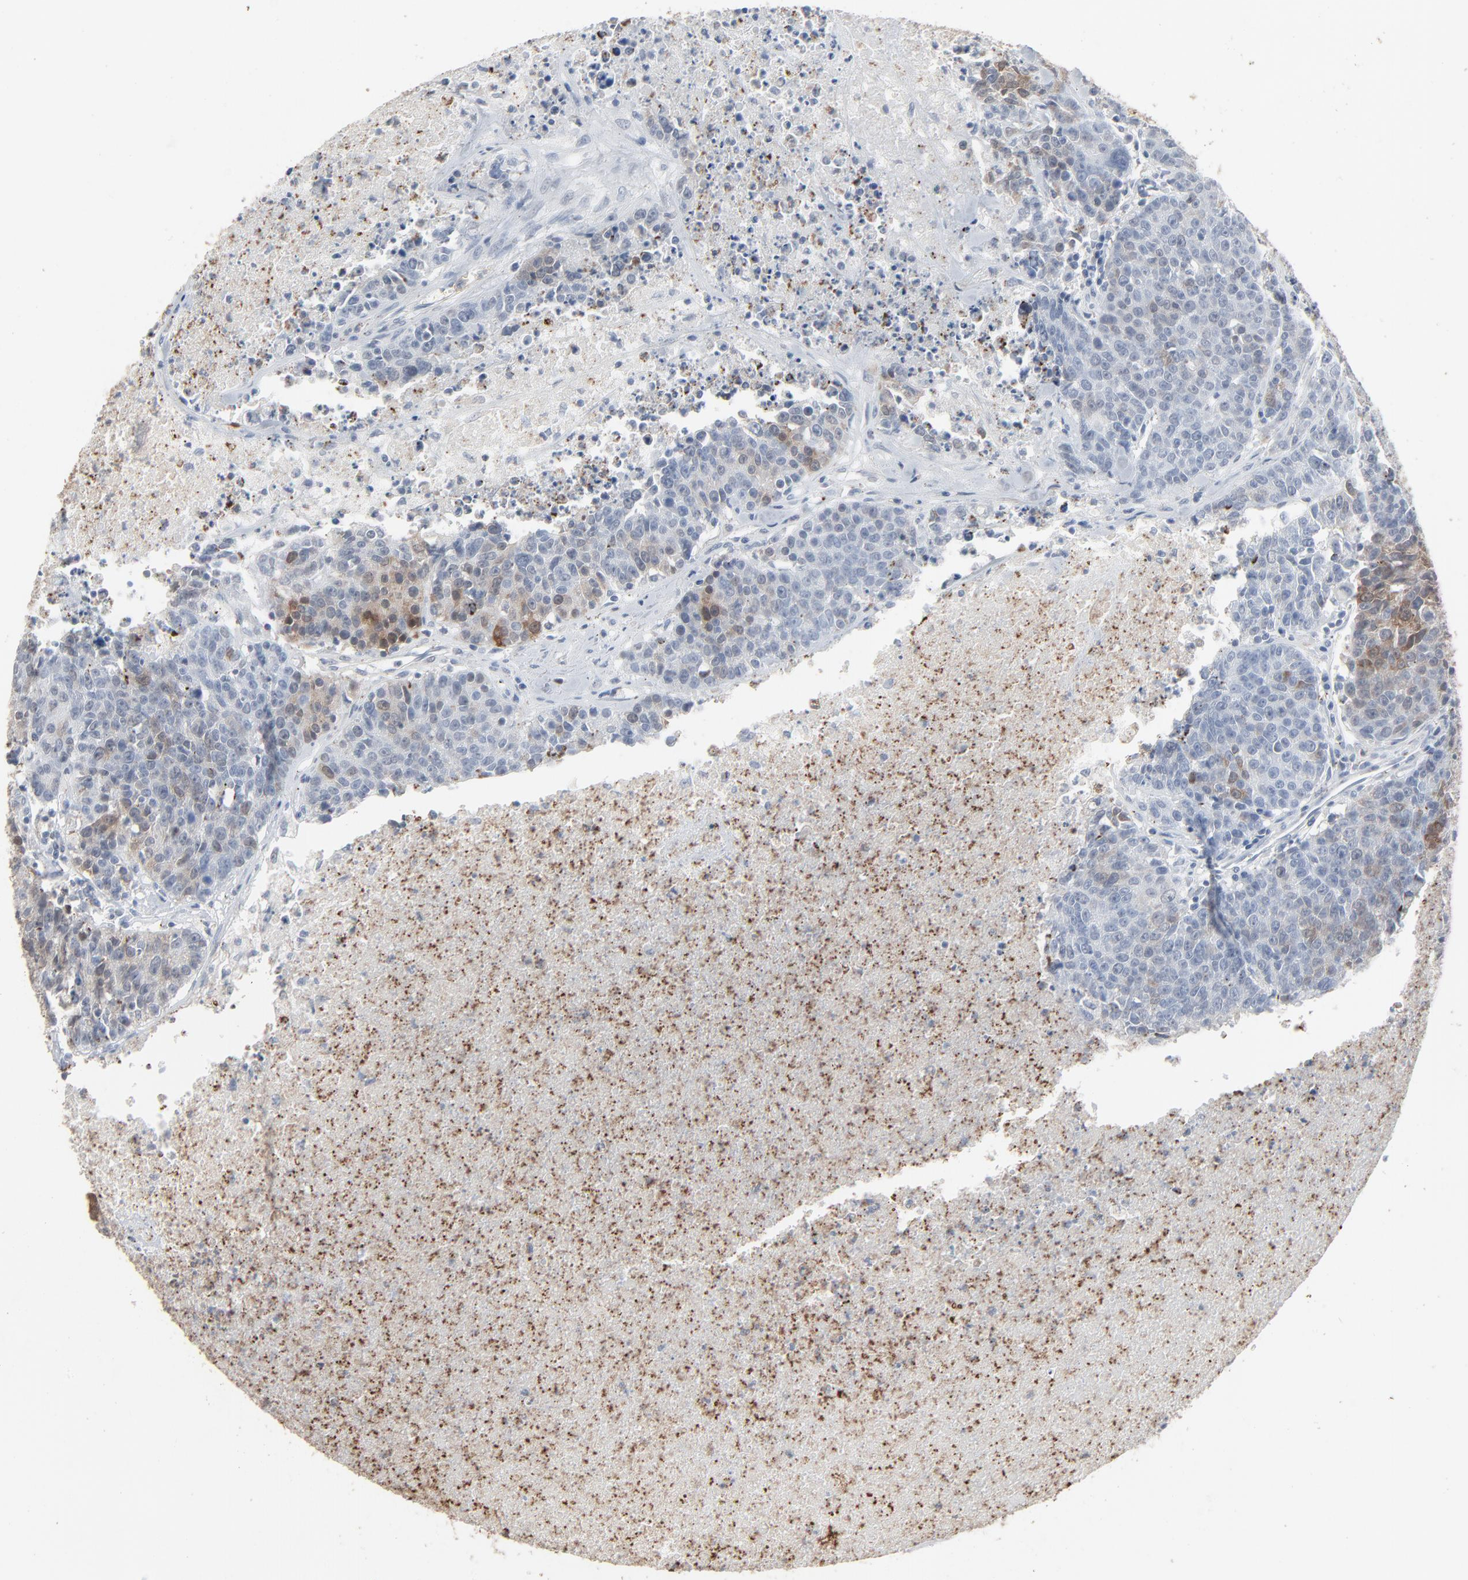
{"staining": {"intensity": "moderate", "quantity": "<25%", "location": "cytoplasmic/membranous"}, "tissue": "colorectal cancer", "cell_type": "Tumor cells", "image_type": "cancer", "snomed": [{"axis": "morphology", "description": "Adenocarcinoma, NOS"}, {"axis": "topography", "description": "Colon"}], "caption": "Moderate cytoplasmic/membranous positivity for a protein is present in about <25% of tumor cells of colorectal cancer using immunohistochemistry.", "gene": "PHGDH", "patient": {"sex": "female", "age": 53}}